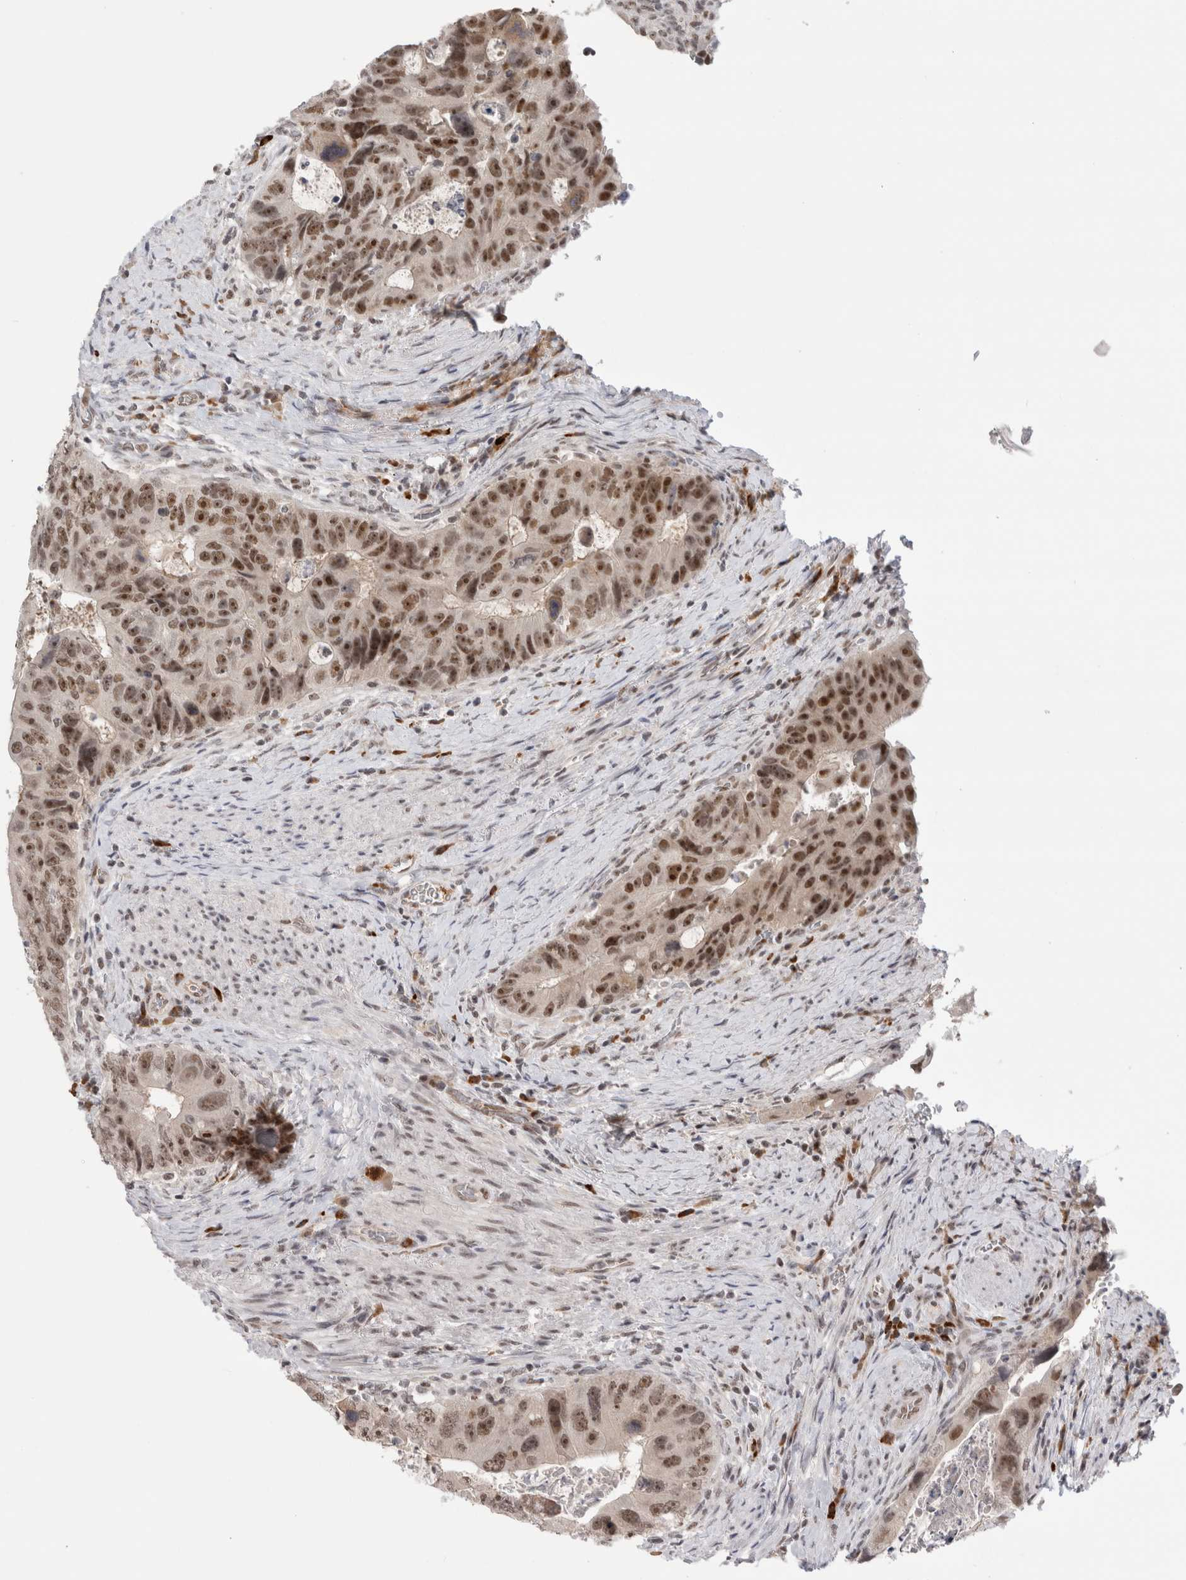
{"staining": {"intensity": "moderate", "quantity": ">75%", "location": "nuclear"}, "tissue": "colorectal cancer", "cell_type": "Tumor cells", "image_type": "cancer", "snomed": [{"axis": "morphology", "description": "Adenocarcinoma, NOS"}, {"axis": "topography", "description": "Rectum"}], "caption": "Immunohistochemical staining of adenocarcinoma (colorectal) exhibits medium levels of moderate nuclear positivity in about >75% of tumor cells.", "gene": "ZNF24", "patient": {"sex": "male", "age": 59}}